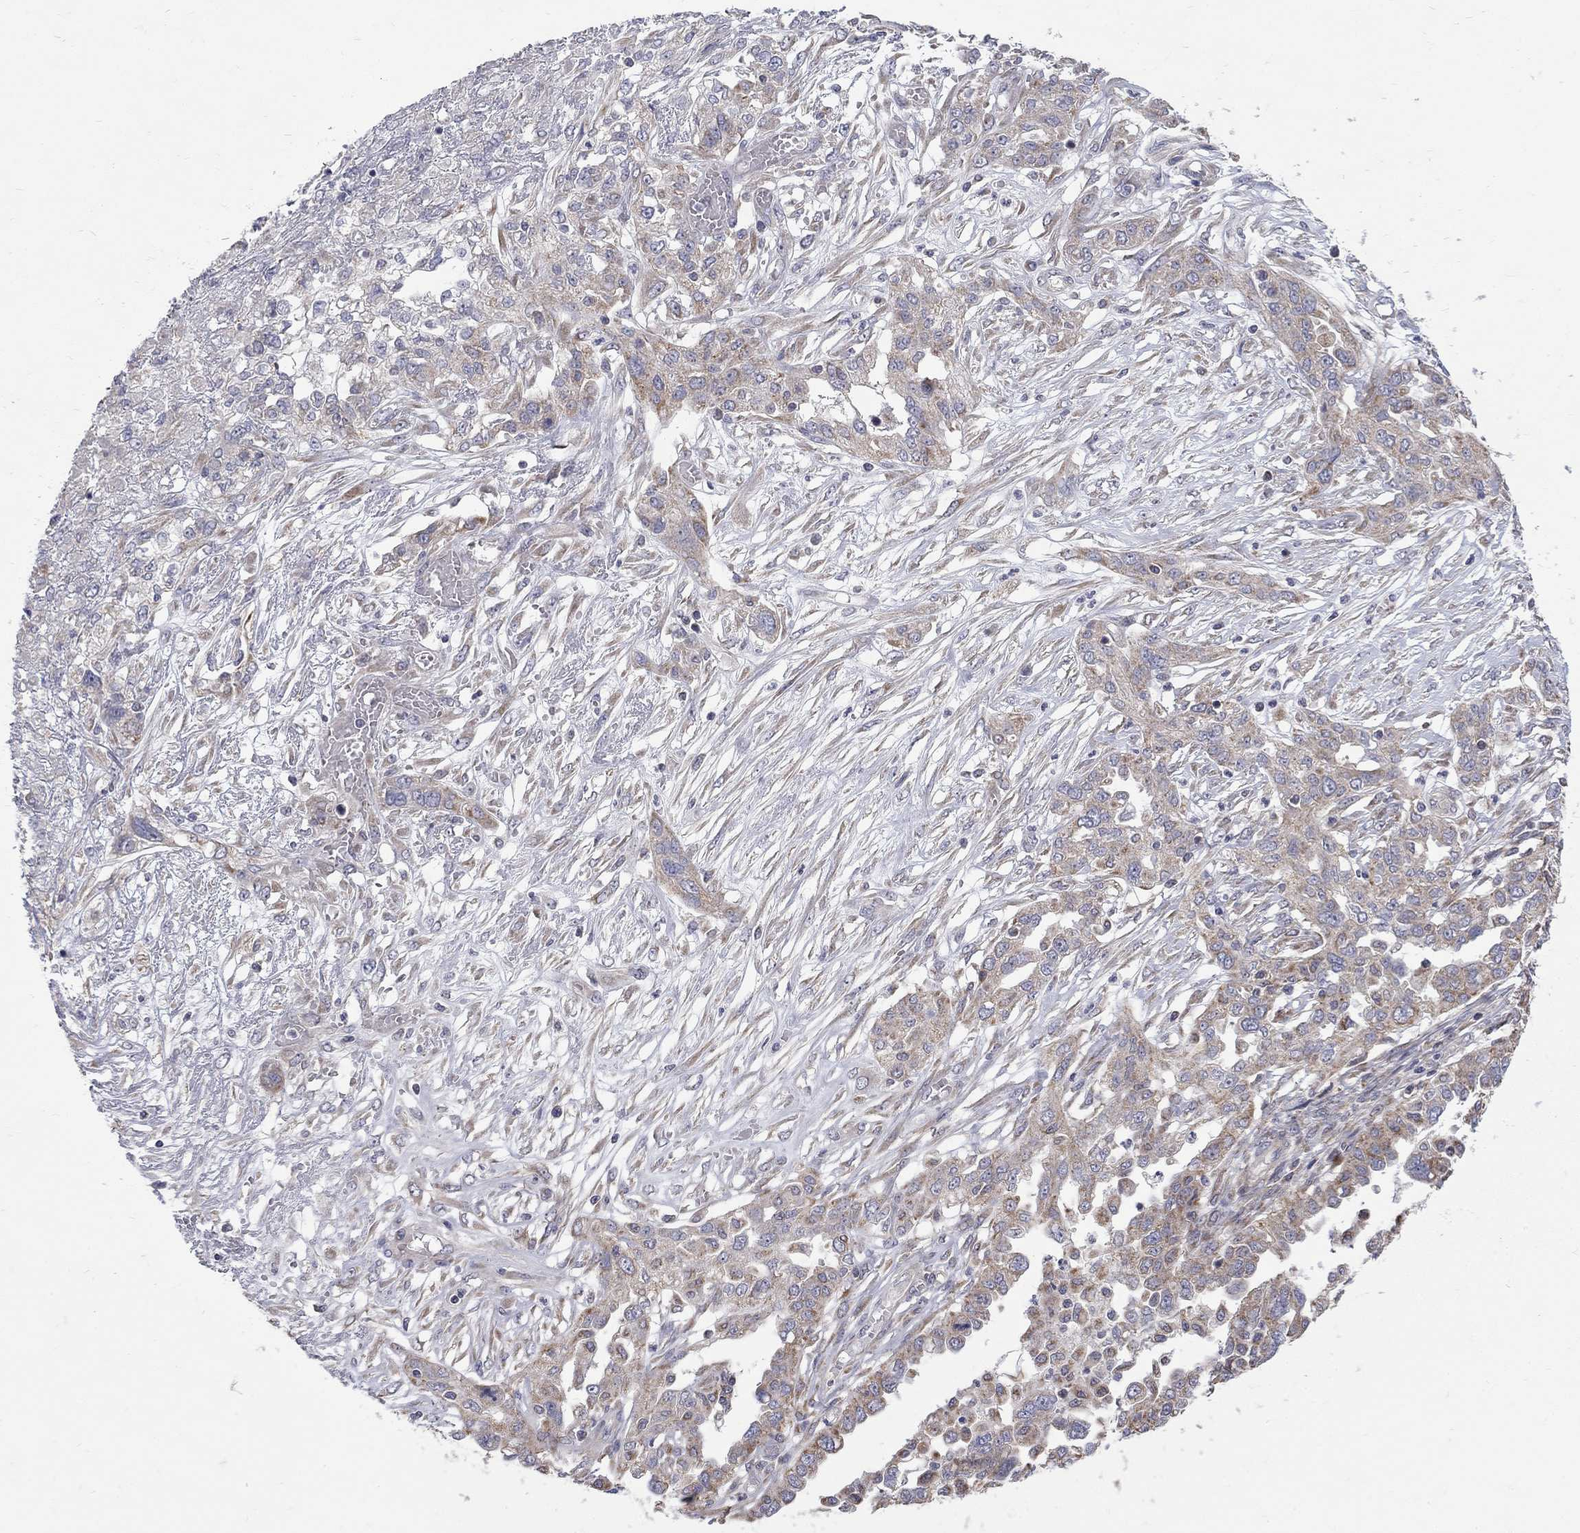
{"staining": {"intensity": "moderate", "quantity": "<25%", "location": "cytoplasmic/membranous"}, "tissue": "ovarian cancer", "cell_type": "Tumor cells", "image_type": "cancer", "snomed": [{"axis": "morphology", "description": "Cystadenocarcinoma, serous, NOS"}, {"axis": "topography", "description": "Ovary"}], "caption": "Moderate cytoplasmic/membranous expression is present in approximately <25% of tumor cells in ovarian cancer.", "gene": "SH2B1", "patient": {"sex": "female", "age": 67}}